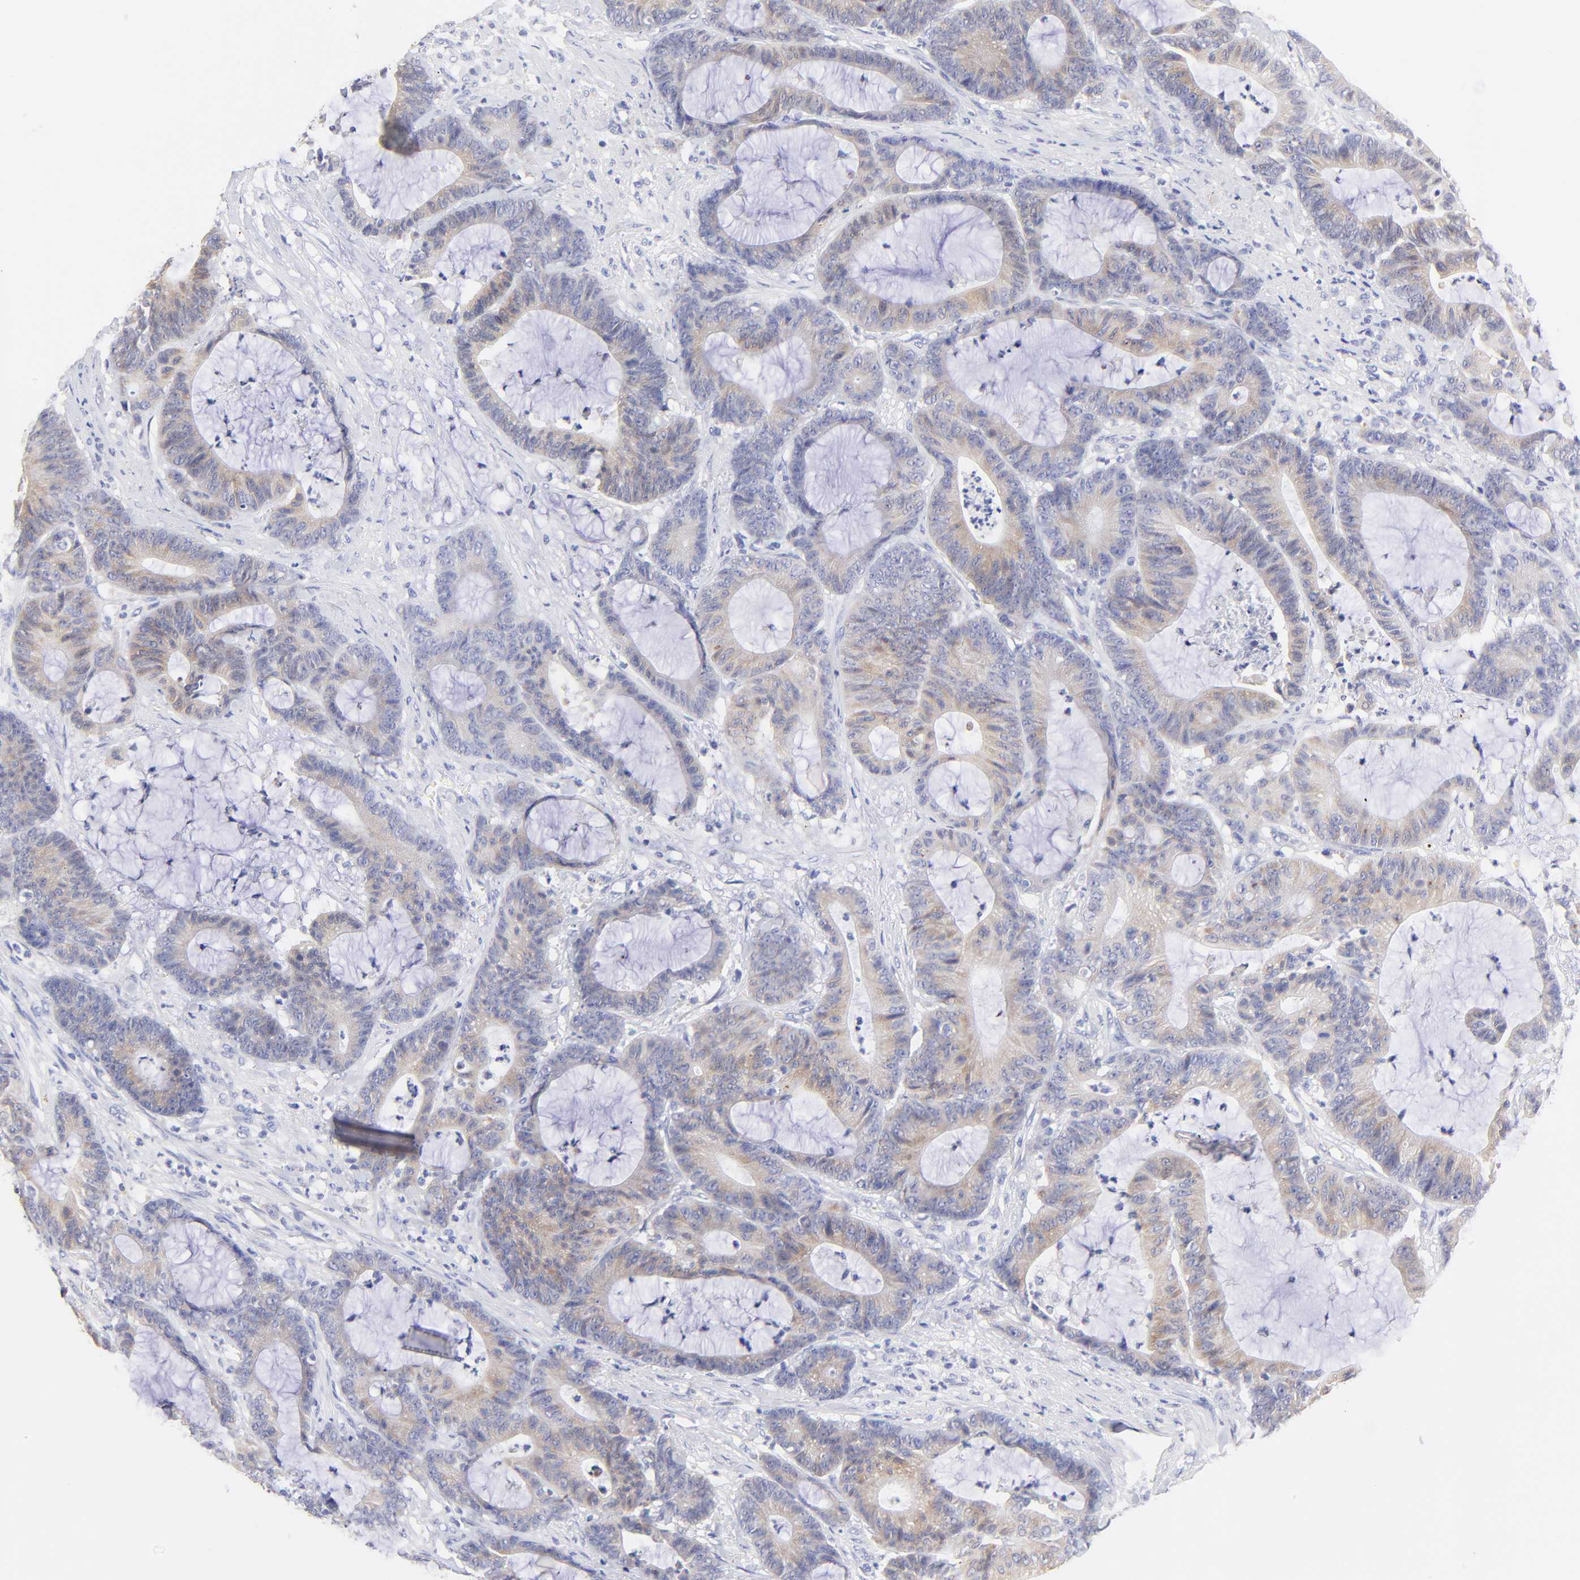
{"staining": {"intensity": "weak", "quantity": "25%-75%", "location": "cytoplasmic/membranous"}, "tissue": "colorectal cancer", "cell_type": "Tumor cells", "image_type": "cancer", "snomed": [{"axis": "morphology", "description": "Adenocarcinoma, NOS"}, {"axis": "topography", "description": "Colon"}], "caption": "Colorectal cancer (adenocarcinoma) tissue reveals weak cytoplasmic/membranous positivity in about 25%-75% of tumor cells, visualized by immunohistochemistry. The staining was performed using DAB to visualize the protein expression in brown, while the nuclei were stained in blue with hematoxylin (Magnification: 20x).", "gene": "EBP", "patient": {"sex": "female", "age": 84}}